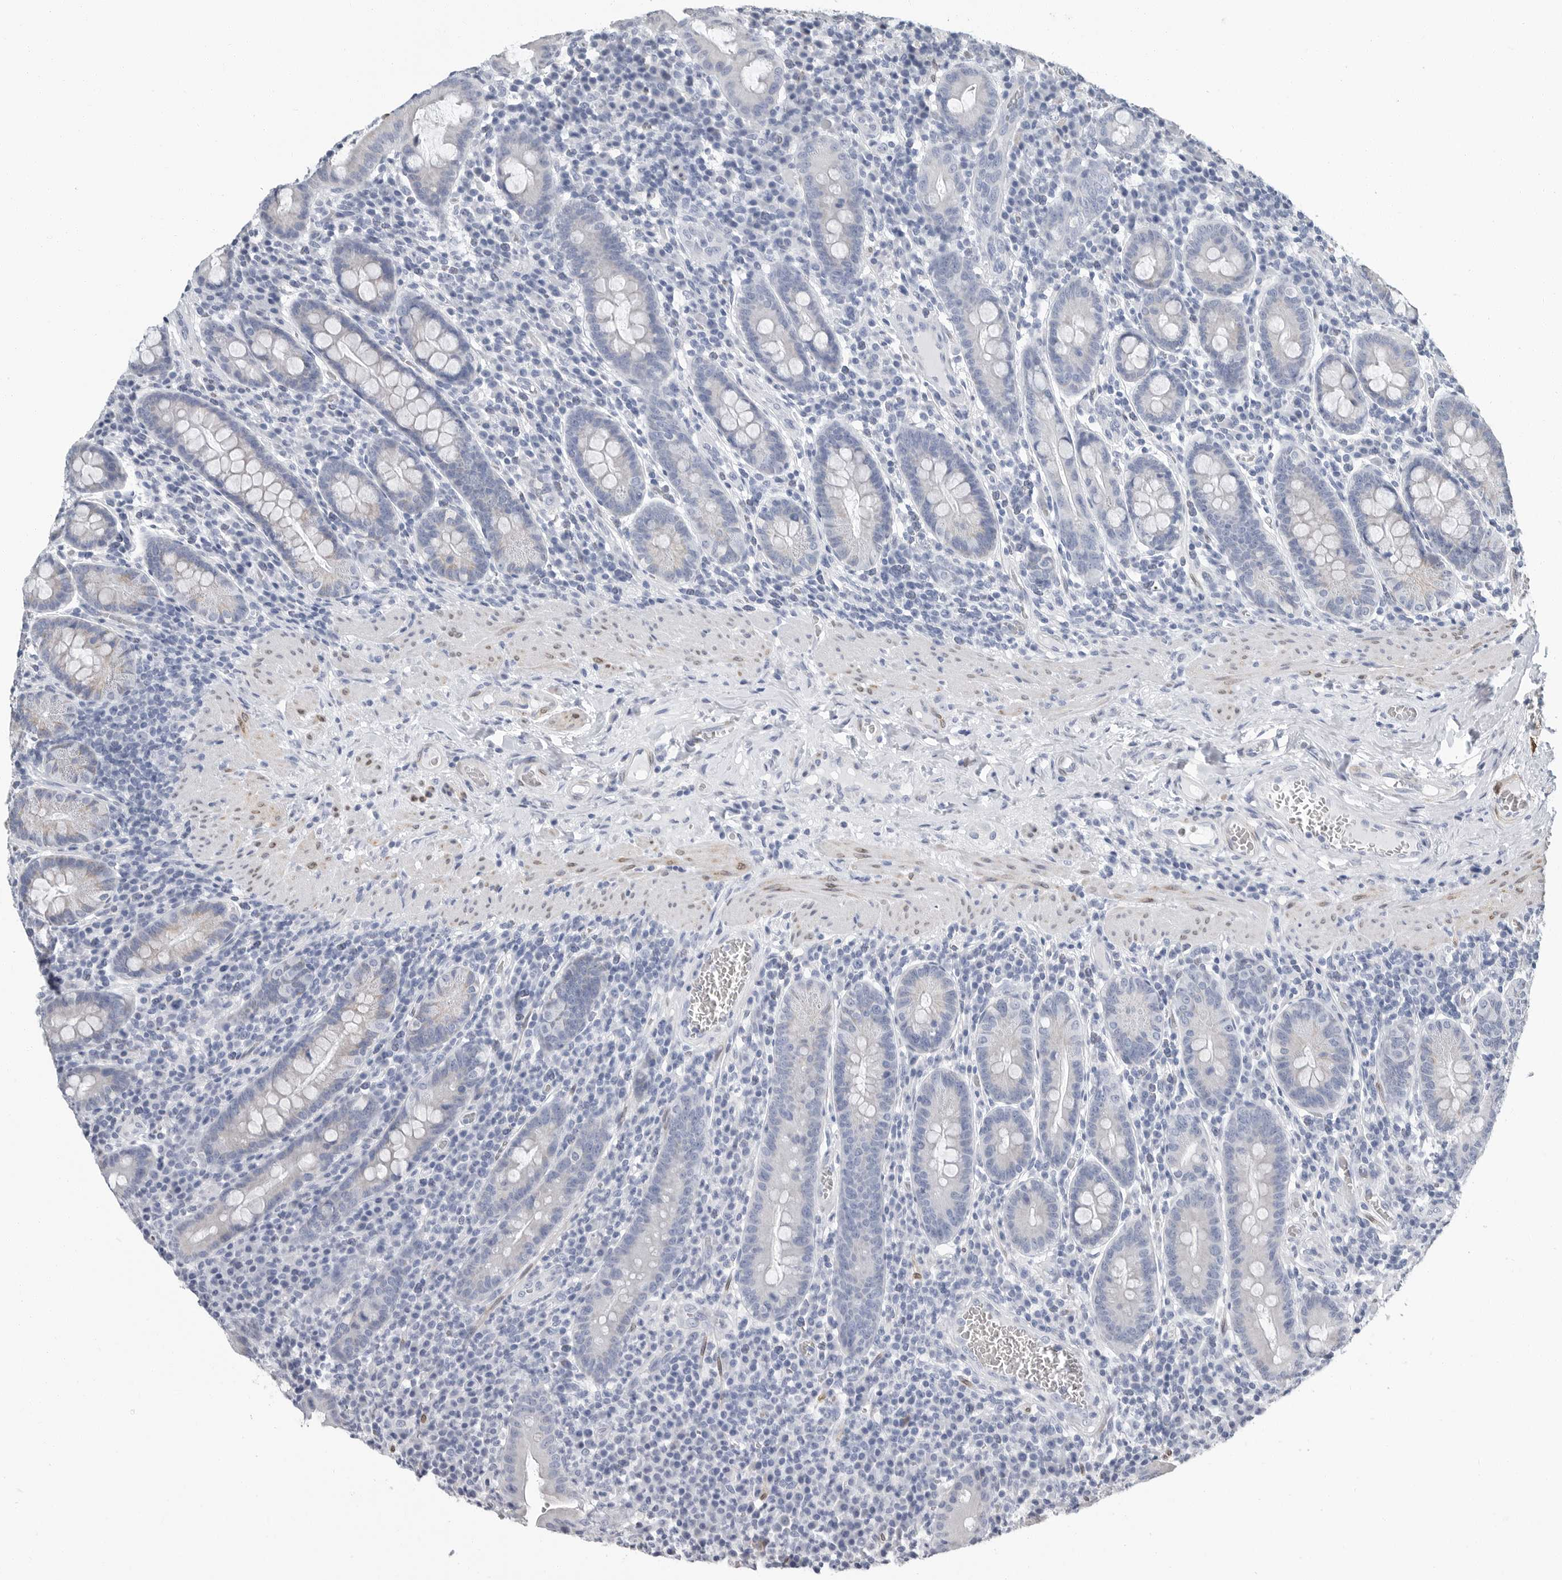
{"staining": {"intensity": "negative", "quantity": "none", "location": "none"}, "tissue": "duodenum", "cell_type": "Glandular cells", "image_type": "normal", "snomed": [{"axis": "morphology", "description": "Normal tissue, NOS"}, {"axis": "morphology", "description": "Adenocarcinoma, NOS"}, {"axis": "topography", "description": "Pancreas"}, {"axis": "topography", "description": "Duodenum"}], "caption": "Immunohistochemical staining of benign human duodenum exhibits no significant positivity in glandular cells.", "gene": "PLN", "patient": {"sex": "male", "age": 50}}